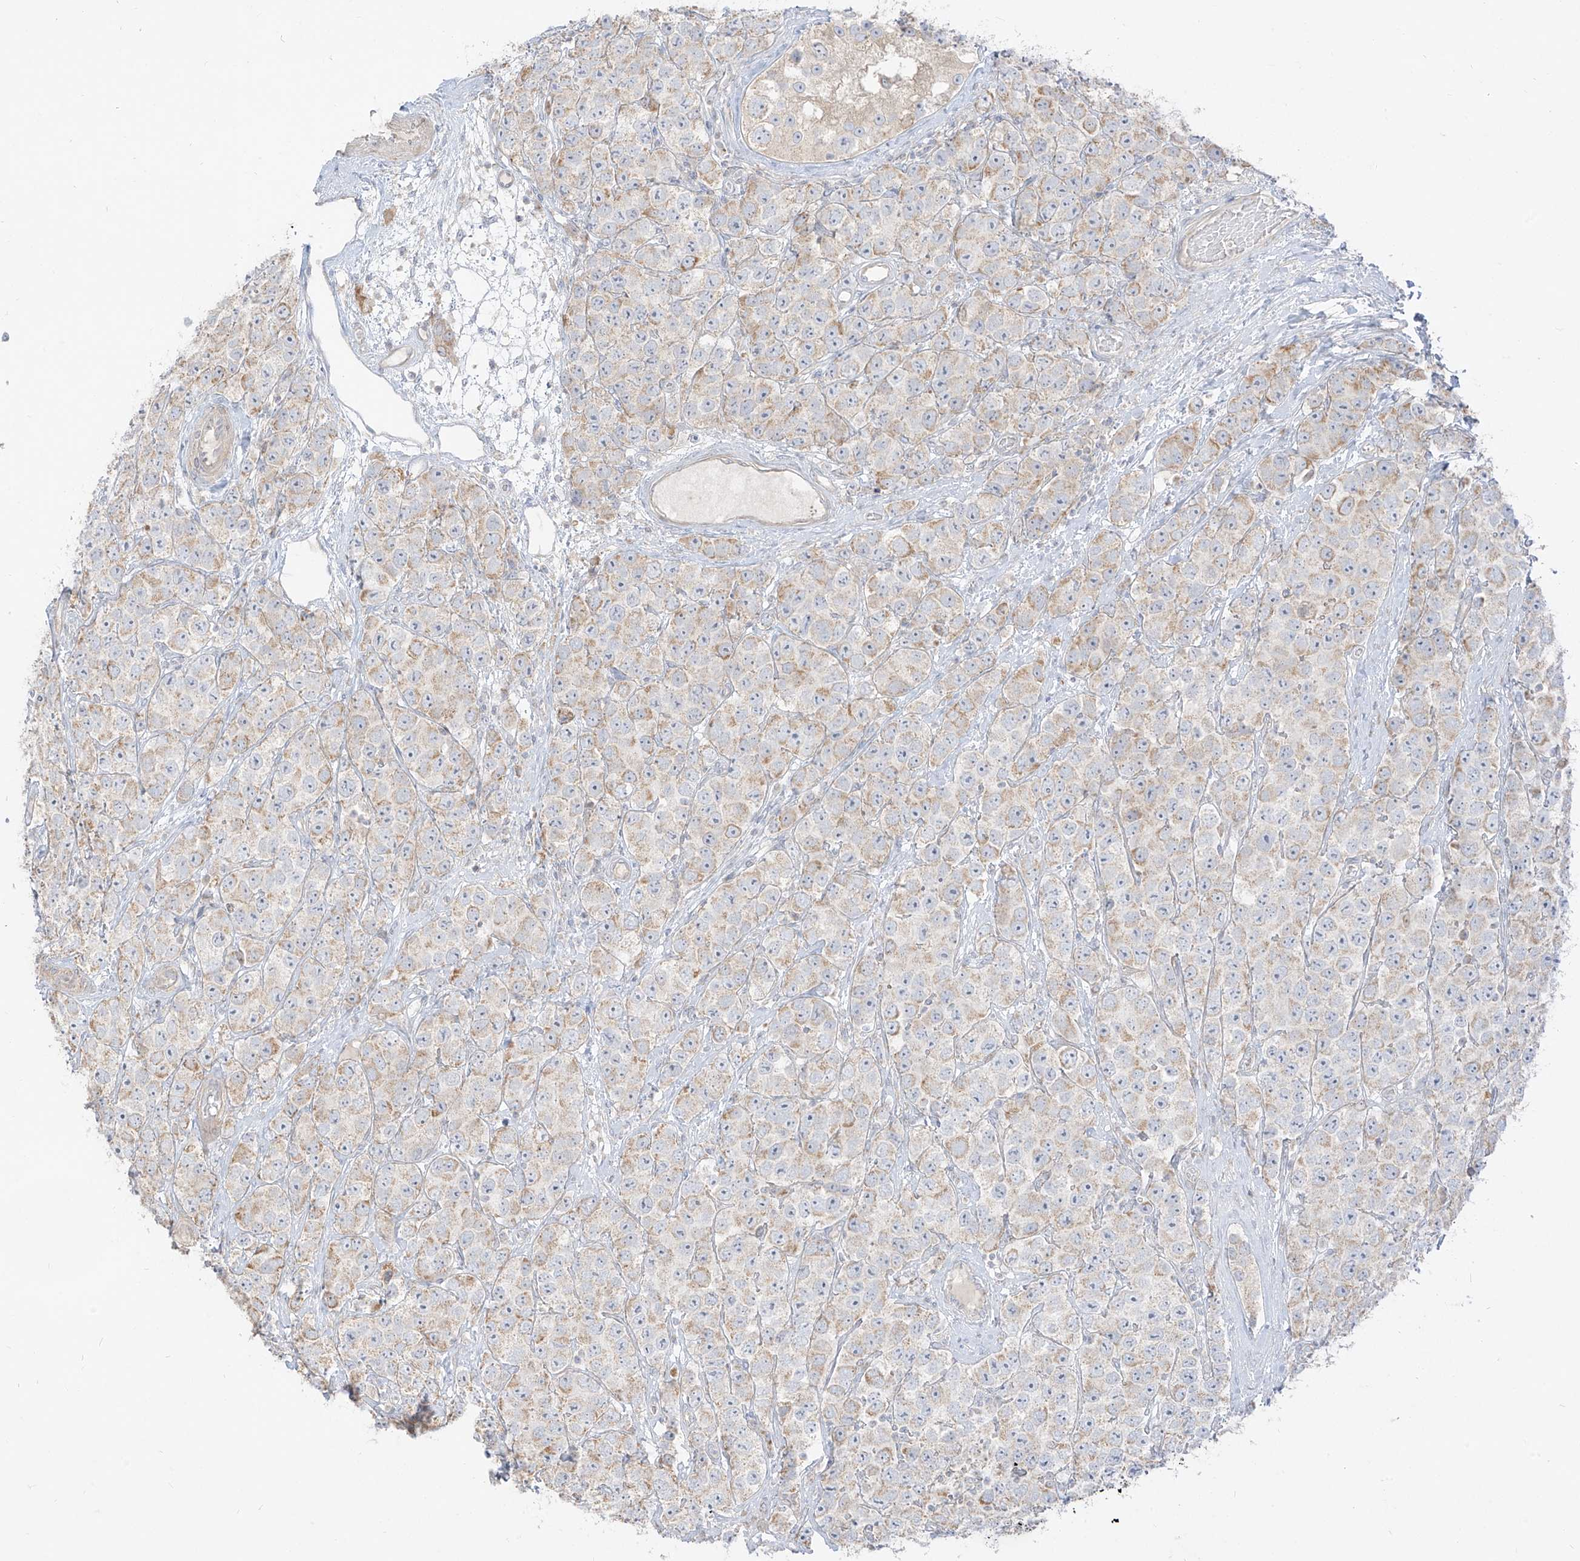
{"staining": {"intensity": "weak", "quantity": "25%-75%", "location": "cytoplasmic/membranous"}, "tissue": "testis cancer", "cell_type": "Tumor cells", "image_type": "cancer", "snomed": [{"axis": "morphology", "description": "Seminoma, NOS"}, {"axis": "topography", "description": "Testis"}], "caption": "This is a histology image of IHC staining of testis cancer (seminoma), which shows weak positivity in the cytoplasmic/membranous of tumor cells.", "gene": "ZIM3", "patient": {"sex": "male", "age": 28}}